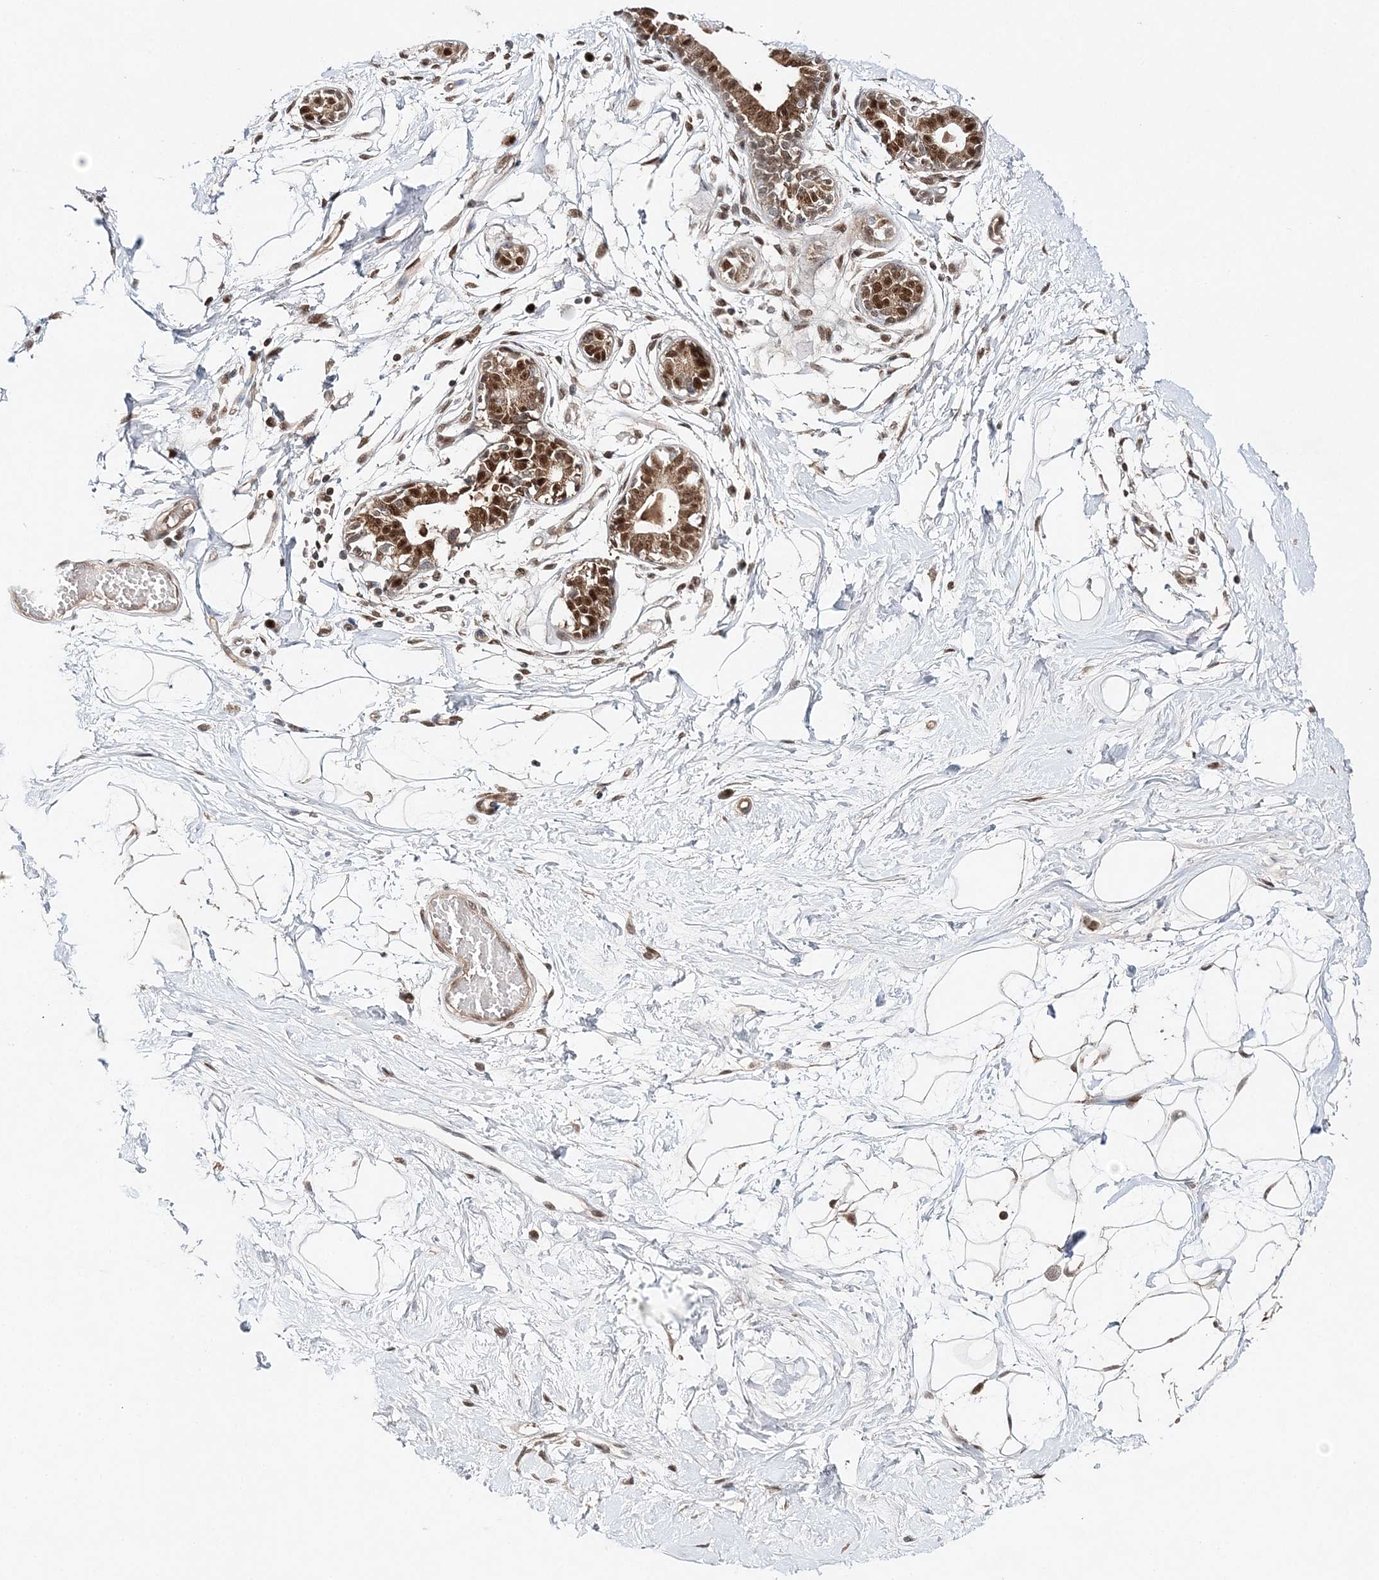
{"staining": {"intensity": "negative", "quantity": "none", "location": "none"}, "tissue": "breast", "cell_type": "Adipocytes", "image_type": "normal", "snomed": [{"axis": "morphology", "description": "Normal tissue, NOS"}, {"axis": "topography", "description": "Breast"}], "caption": "The immunohistochemistry histopathology image has no significant expression in adipocytes of breast. Nuclei are stained in blue.", "gene": "NIF3L1", "patient": {"sex": "female", "age": 45}}